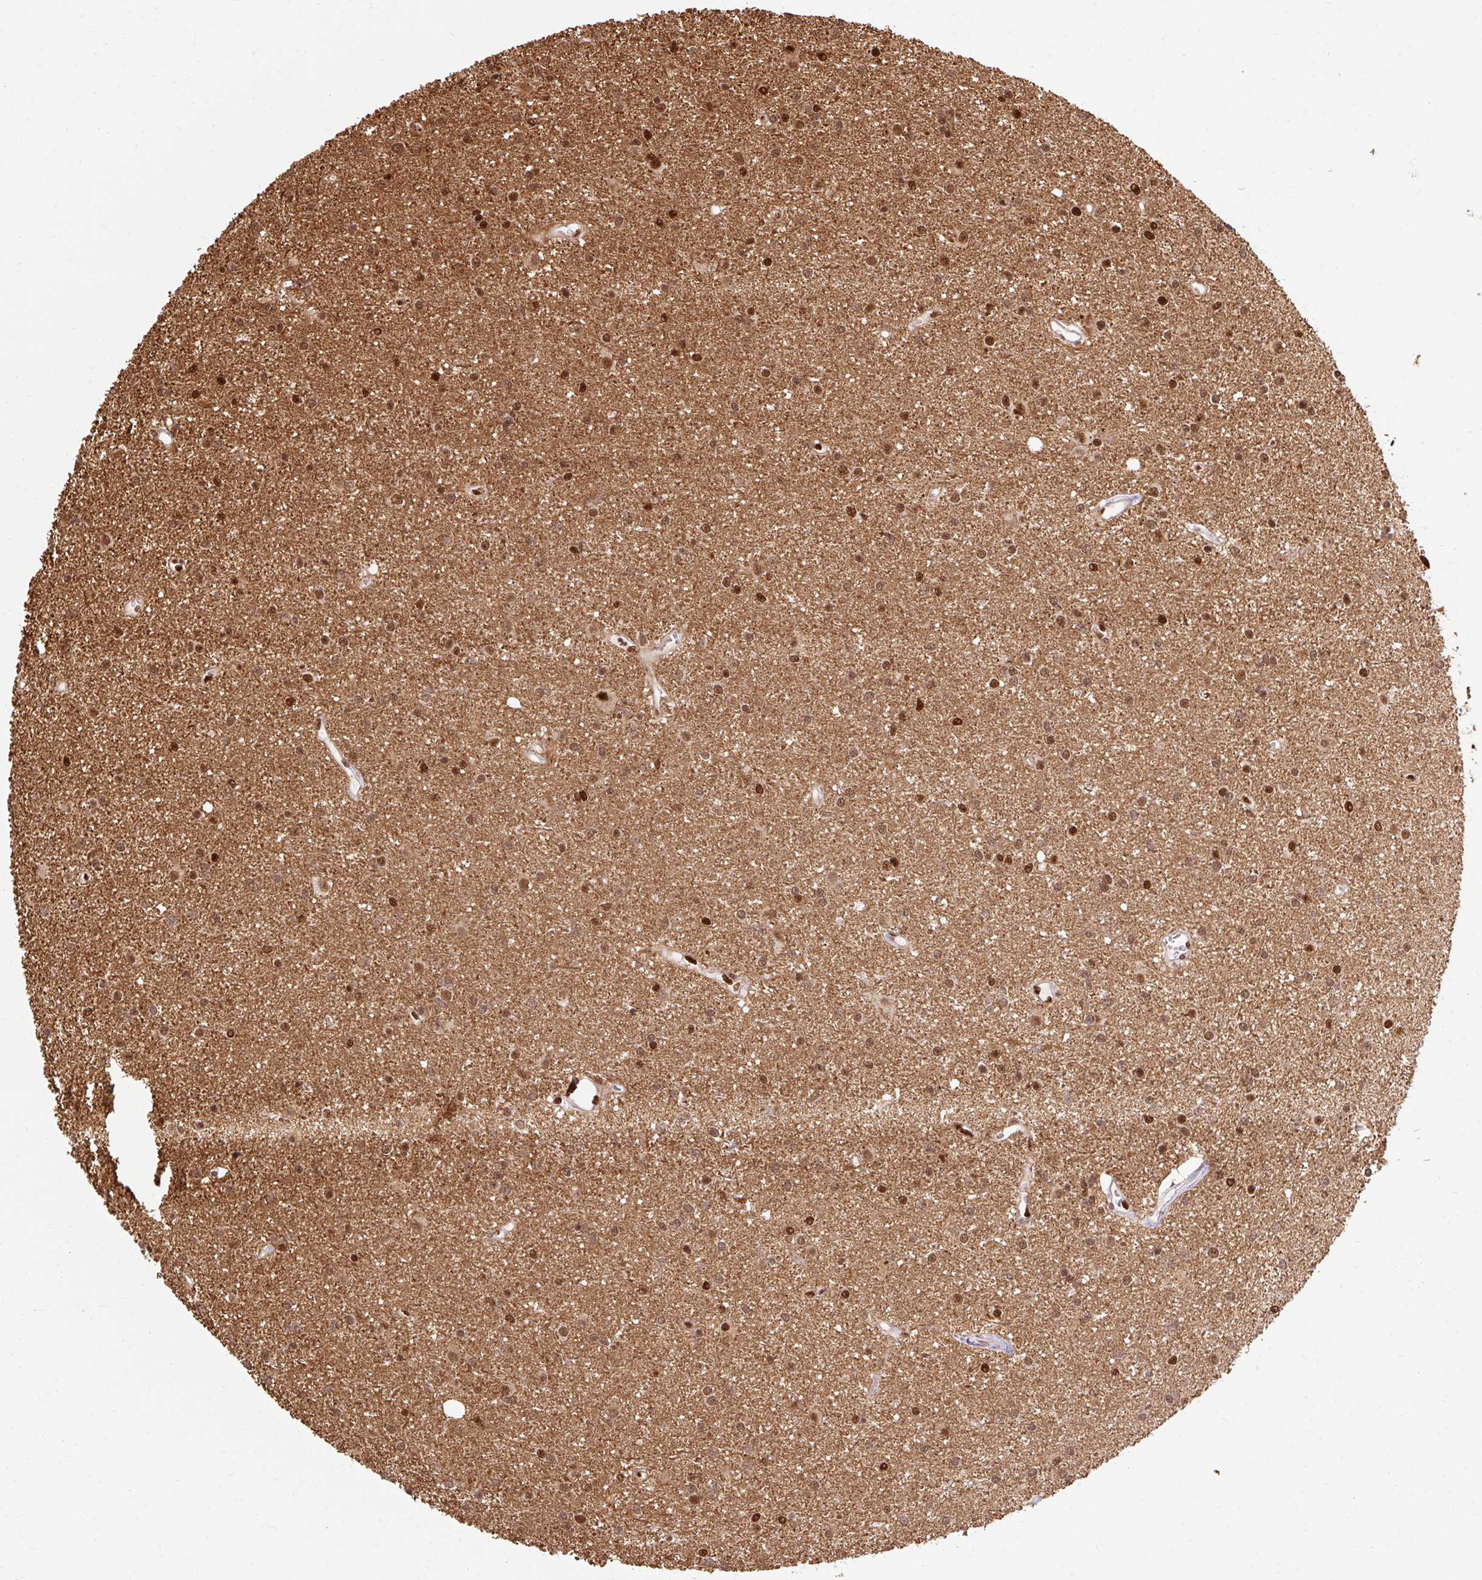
{"staining": {"intensity": "strong", "quantity": ">75%", "location": "nuclear"}, "tissue": "glioma", "cell_type": "Tumor cells", "image_type": "cancer", "snomed": [{"axis": "morphology", "description": "Glioma, malignant, High grade"}, {"axis": "topography", "description": "Brain"}], "caption": "Immunohistochemistry (IHC) (DAB) staining of human malignant glioma (high-grade) reveals strong nuclear protein positivity in approximately >75% of tumor cells.", "gene": "MECOM", "patient": {"sex": "female", "age": 50}}